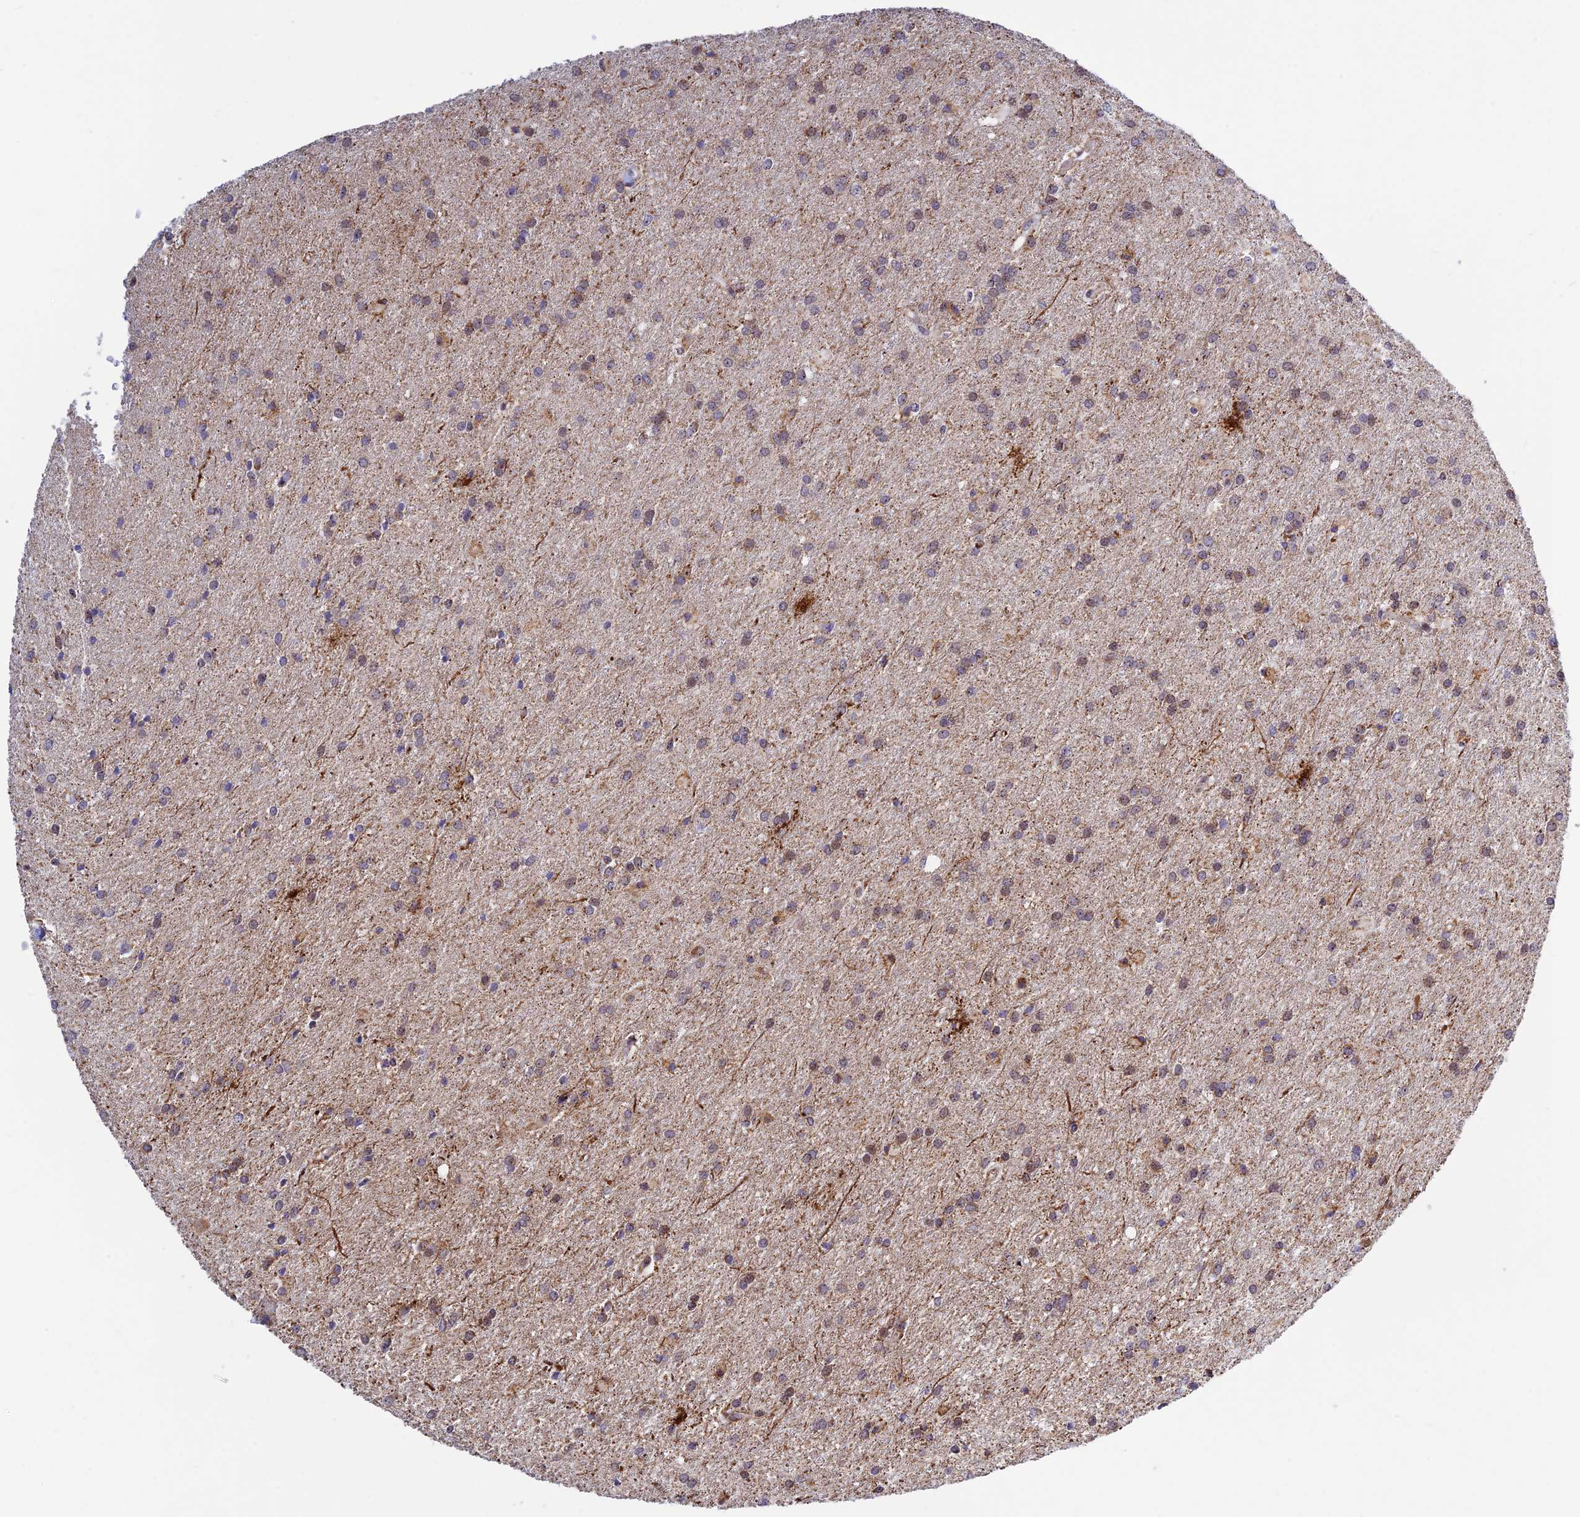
{"staining": {"intensity": "weak", "quantity": "25%-75%", "location": "cytoplasmic/membranous"}, "tissue": "glioma", "cell_type": "Tumor cells", "image_type": "cancer", "snomed": [{"axis": "morphology", "description": "Glioma, malignant, High grade"}, {"axis": "topography", "description": "Brain"}], "caption": "An immunohistochemistry histopathology image of neoplastic tissue is shown. Protein staining in brown shows weak cytoplasmic/membranous positivity in glioma within tumor cells.", "gene": "POLR1G", "patient": {"sex": "female", "age": 50}}